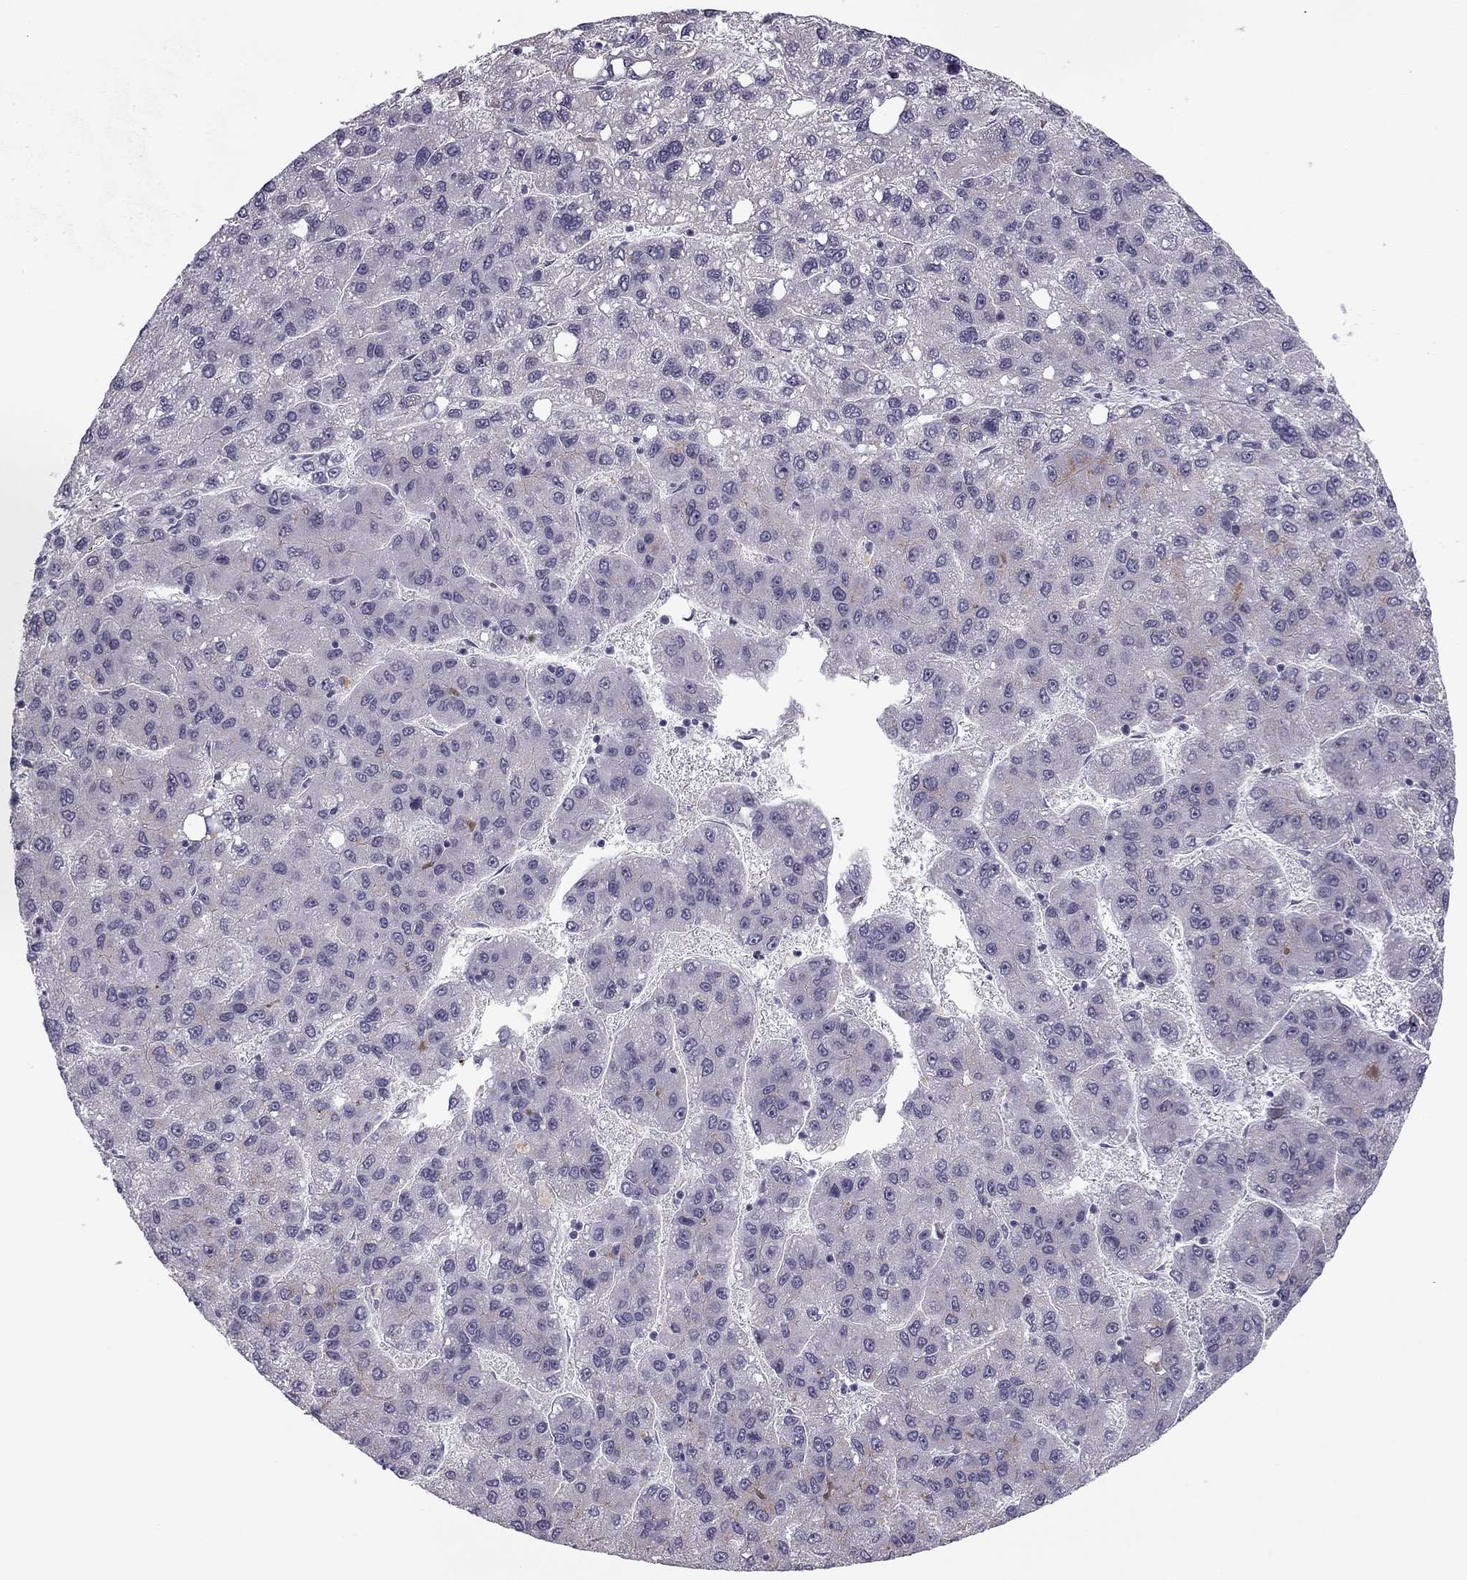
{"staining": {"intensity": "negative", "quantity": "none", "location": "none"}, "tissue": "liver cancer", "cell_type": "Tumor cells", "image_type": "cancer", "snomed": [{"axis": "morphology", "description": "Carcinoma, Hepatocellular, NOS"}, {"axis": "topography", "description": "Liver"}], "caption": "This micrograph is of hepatocellular carcinoma (liver) stained with immunohistochemistry (IHC) to label a protein in brown with the nuclei are counter-stained blue. There is no positivity in tumor cells.", "gene": "MC5R", "patient": {"sex": "female", "age": 82}}